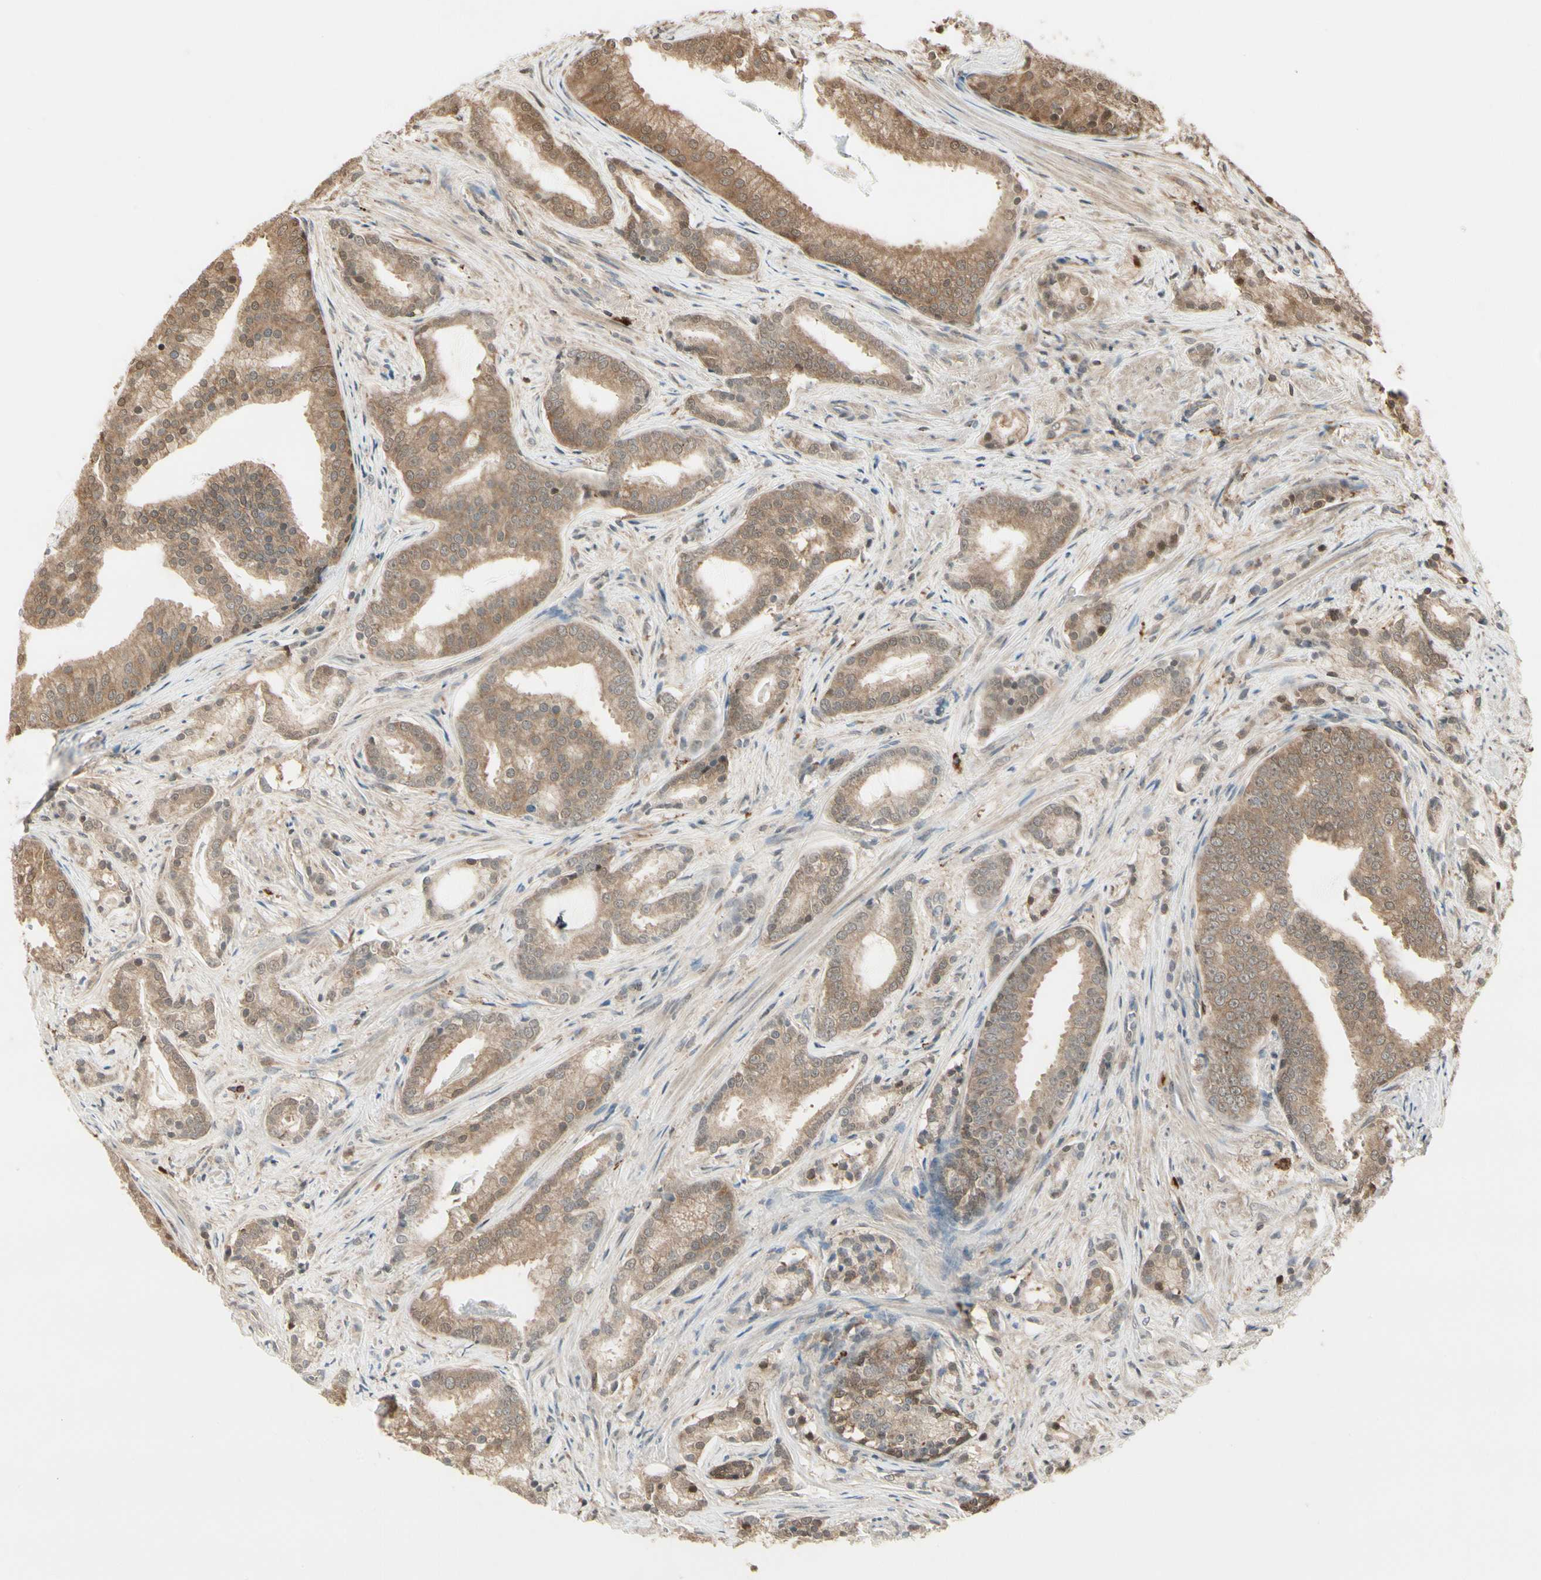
{"staining": {"intensity": "moderate", "quantity": ">75%", "location": "cytoplasmic/membranous"}, "tissue": "prostate cancer", "cell_type": "Tumor cells", "image_type": "cancer", "snomed": [{"axis": "morphology", "description": "Adenocarcinoma, Low grade"}, {"axis": "topography", "description": "Prostate"}], "caption": "This is an image of immunohistochemistry (IHC) staining of prostate cancer (low-grade adenocarcinoma), which shows moderate staining in the cytoplasmic/membranous of tumor cells.", "gene": "EVC", "patient": {"sex": "male", "age": 58}}